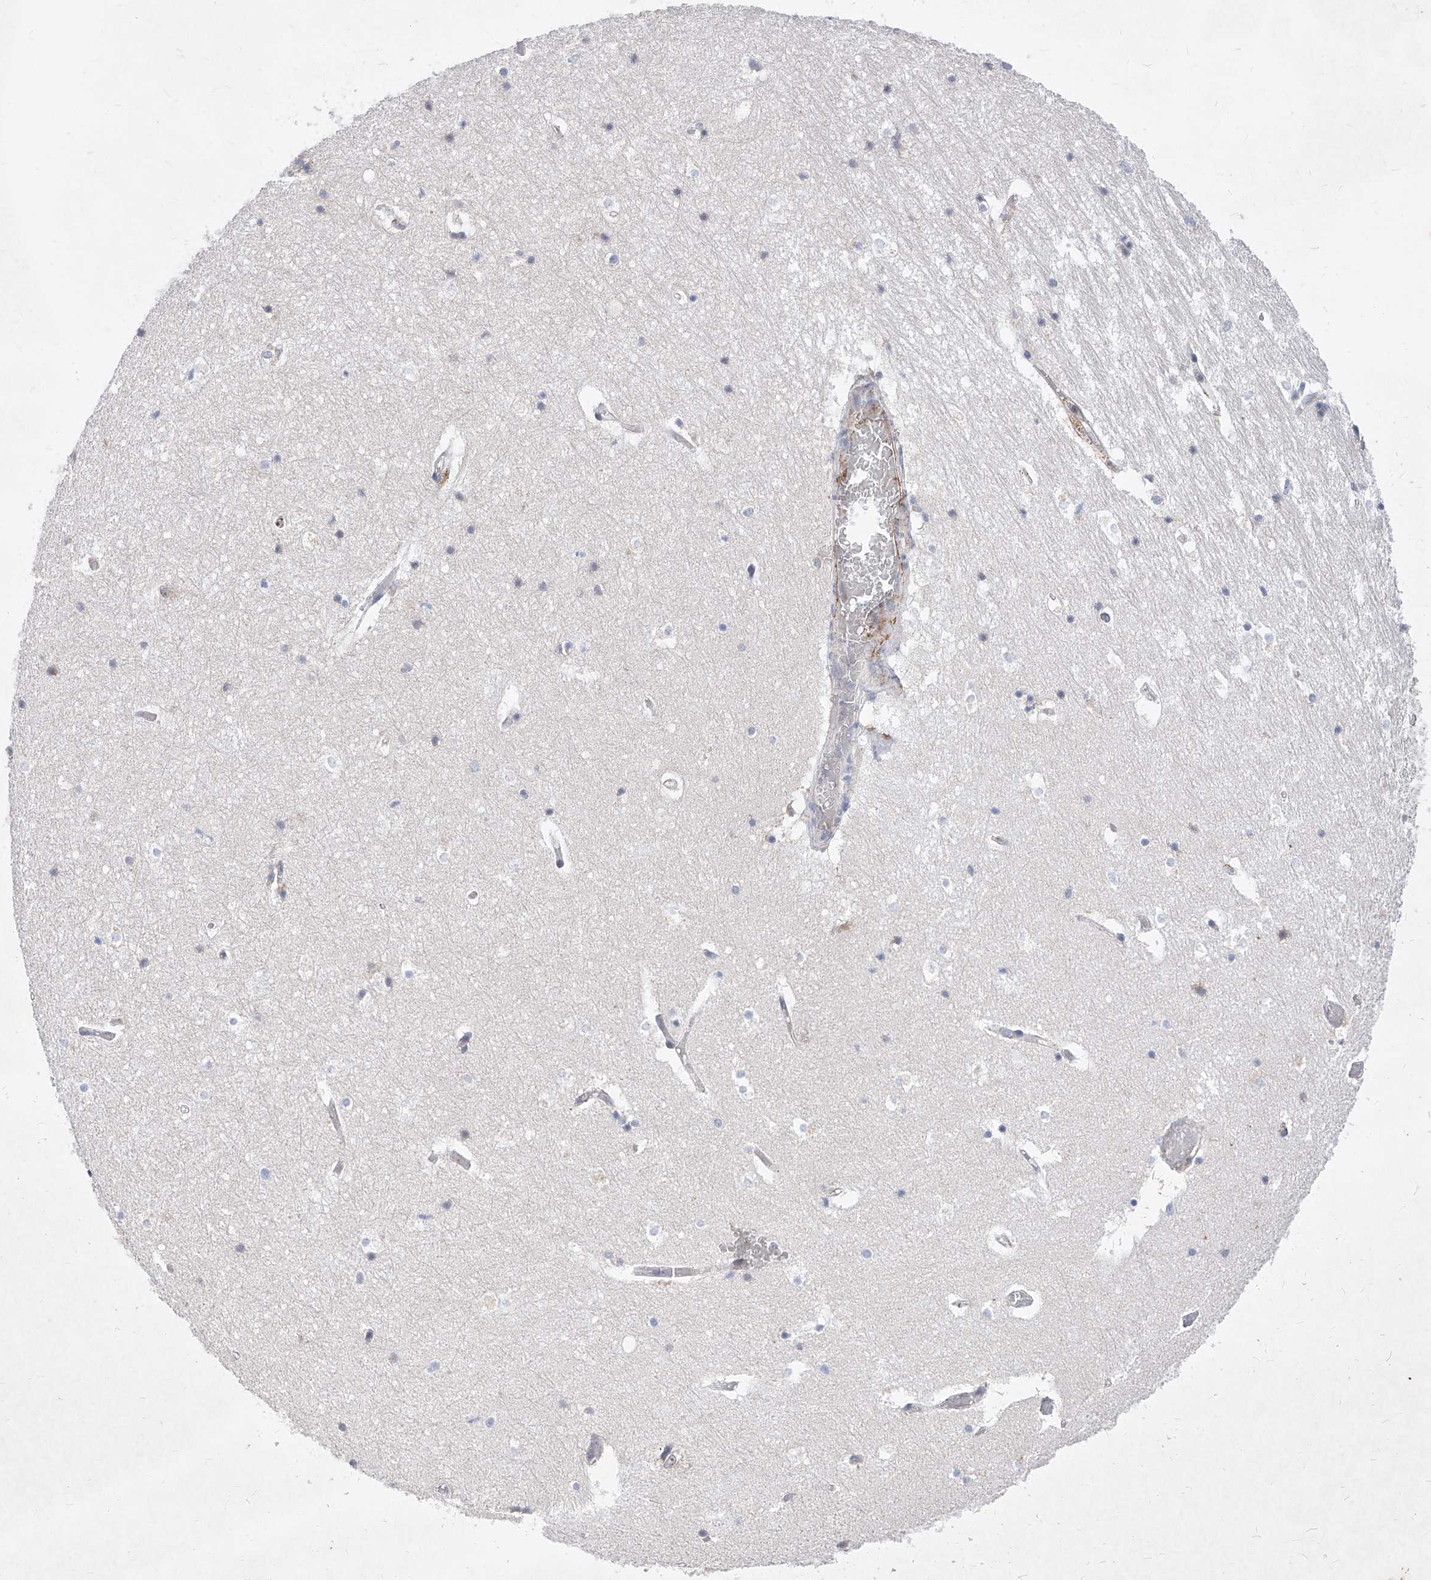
{"staining": {"intensity": "negative", "quantity": "none", "location": "none"}, "tissue": "hippocampus", "cell_type": "Glial cells", "image_type": "normal", "snomed": [{"axis": "morphology", "description": "Normal tissue, NOS"}, {"axis": "topography", "description": "Hippocampus"}], "caption": "This histopathology image is of benign hippocampus stained with IHC to label a protein in brown with the nuclei are counter-stained blue. There is no positivity in glial cells. Nuclei are stained in blue.", "gene": "MX2", "patient": {"sex": "female", "age": 52}}